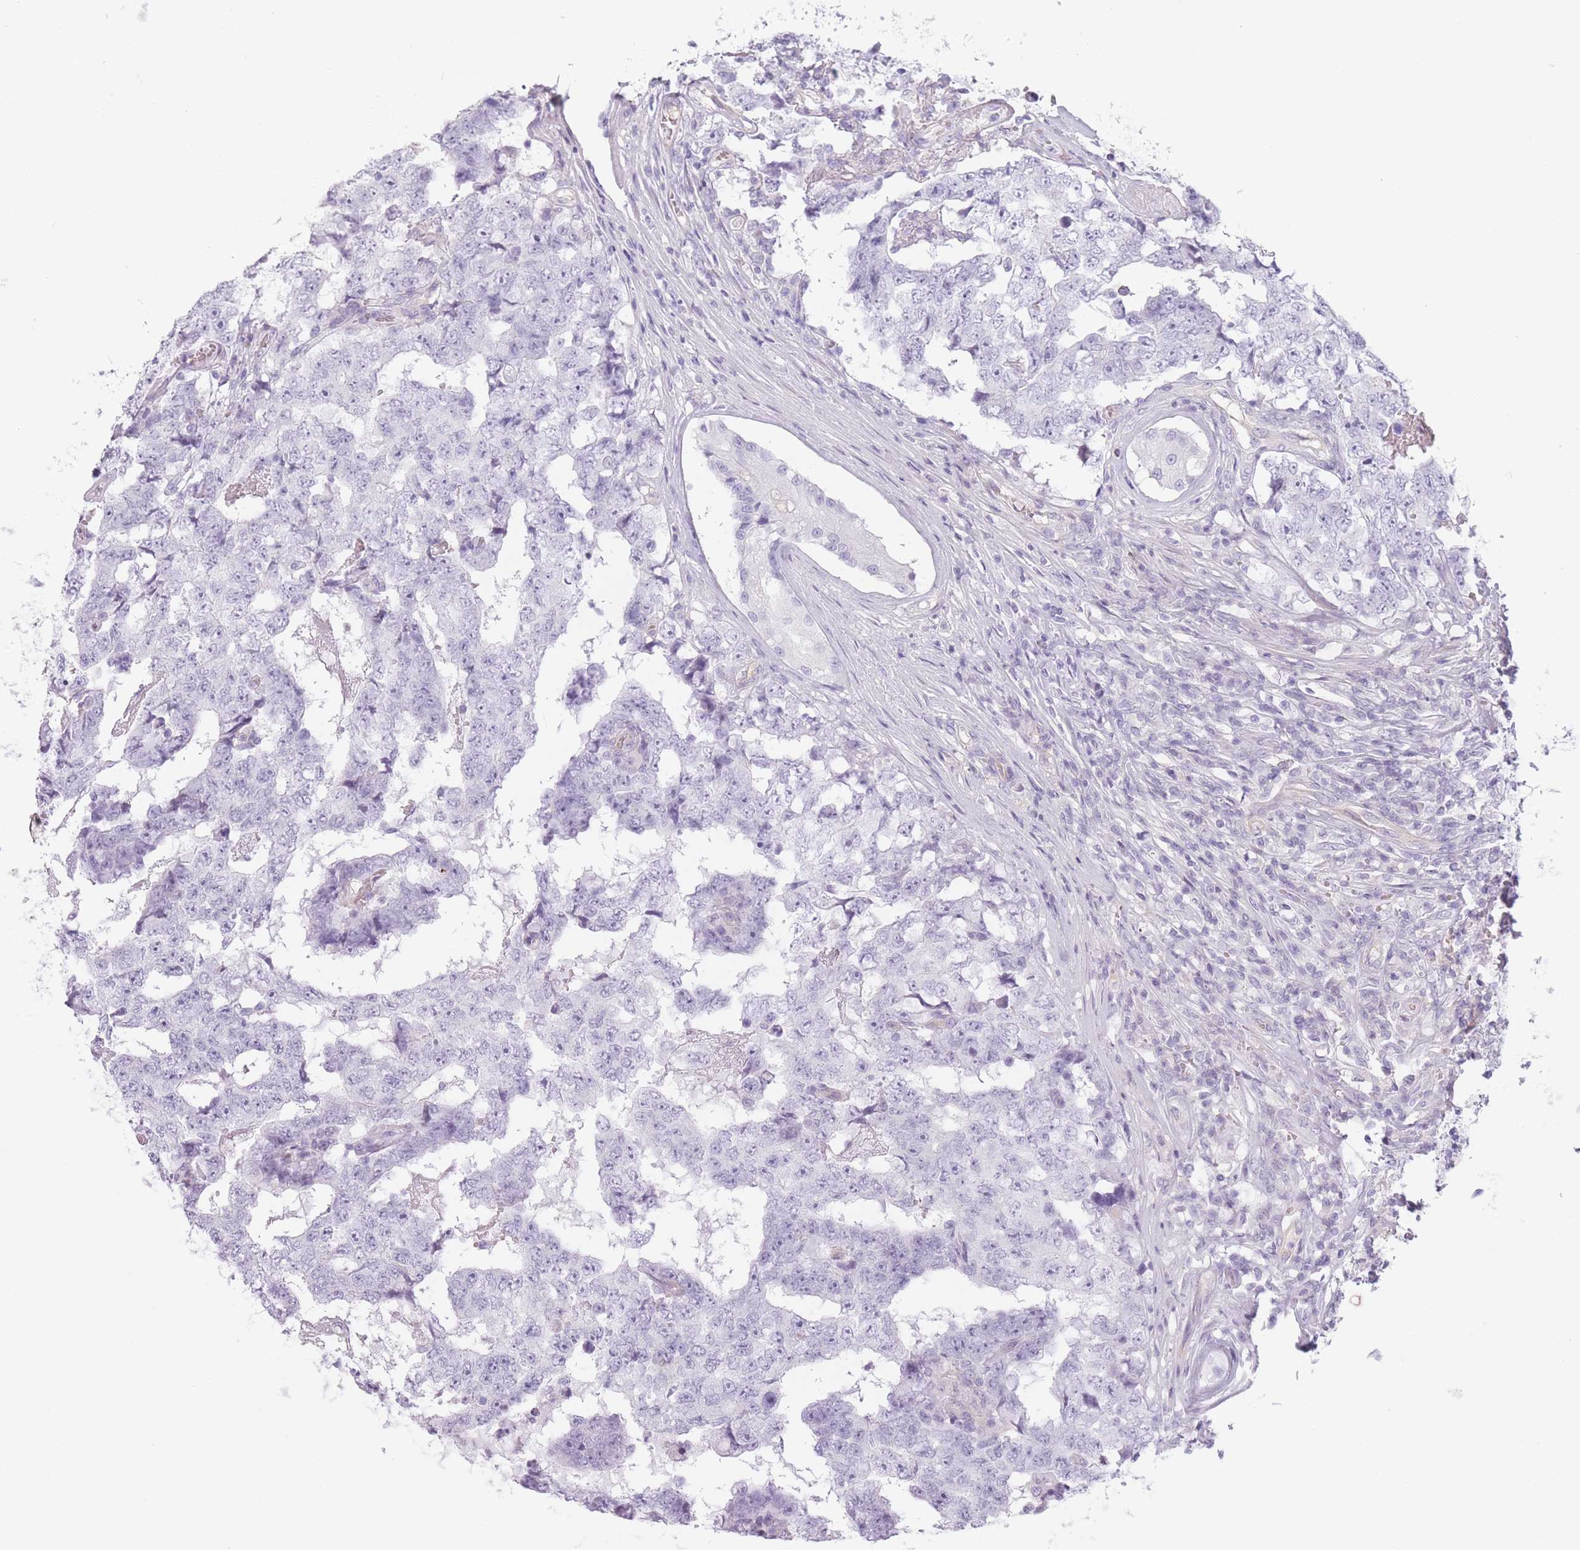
{"staining": {"intensity": "negative", "quantity": "none", "location": "none"}, "tissue": "testis cancer", "cell_type": "Tumor cells", "image_type": "cancer", "snomed": [{"axis": "morphology", "description": "Carcinoma, Embryonal, NOS"}, {"axis": "topography", "description": "Testis"}], "caption": "Photomicrograph shows no protein staining in tumor cells of testis cancer tissue.", "gene": "GGT1", "patient": {"sex": "male", "age": 25}}